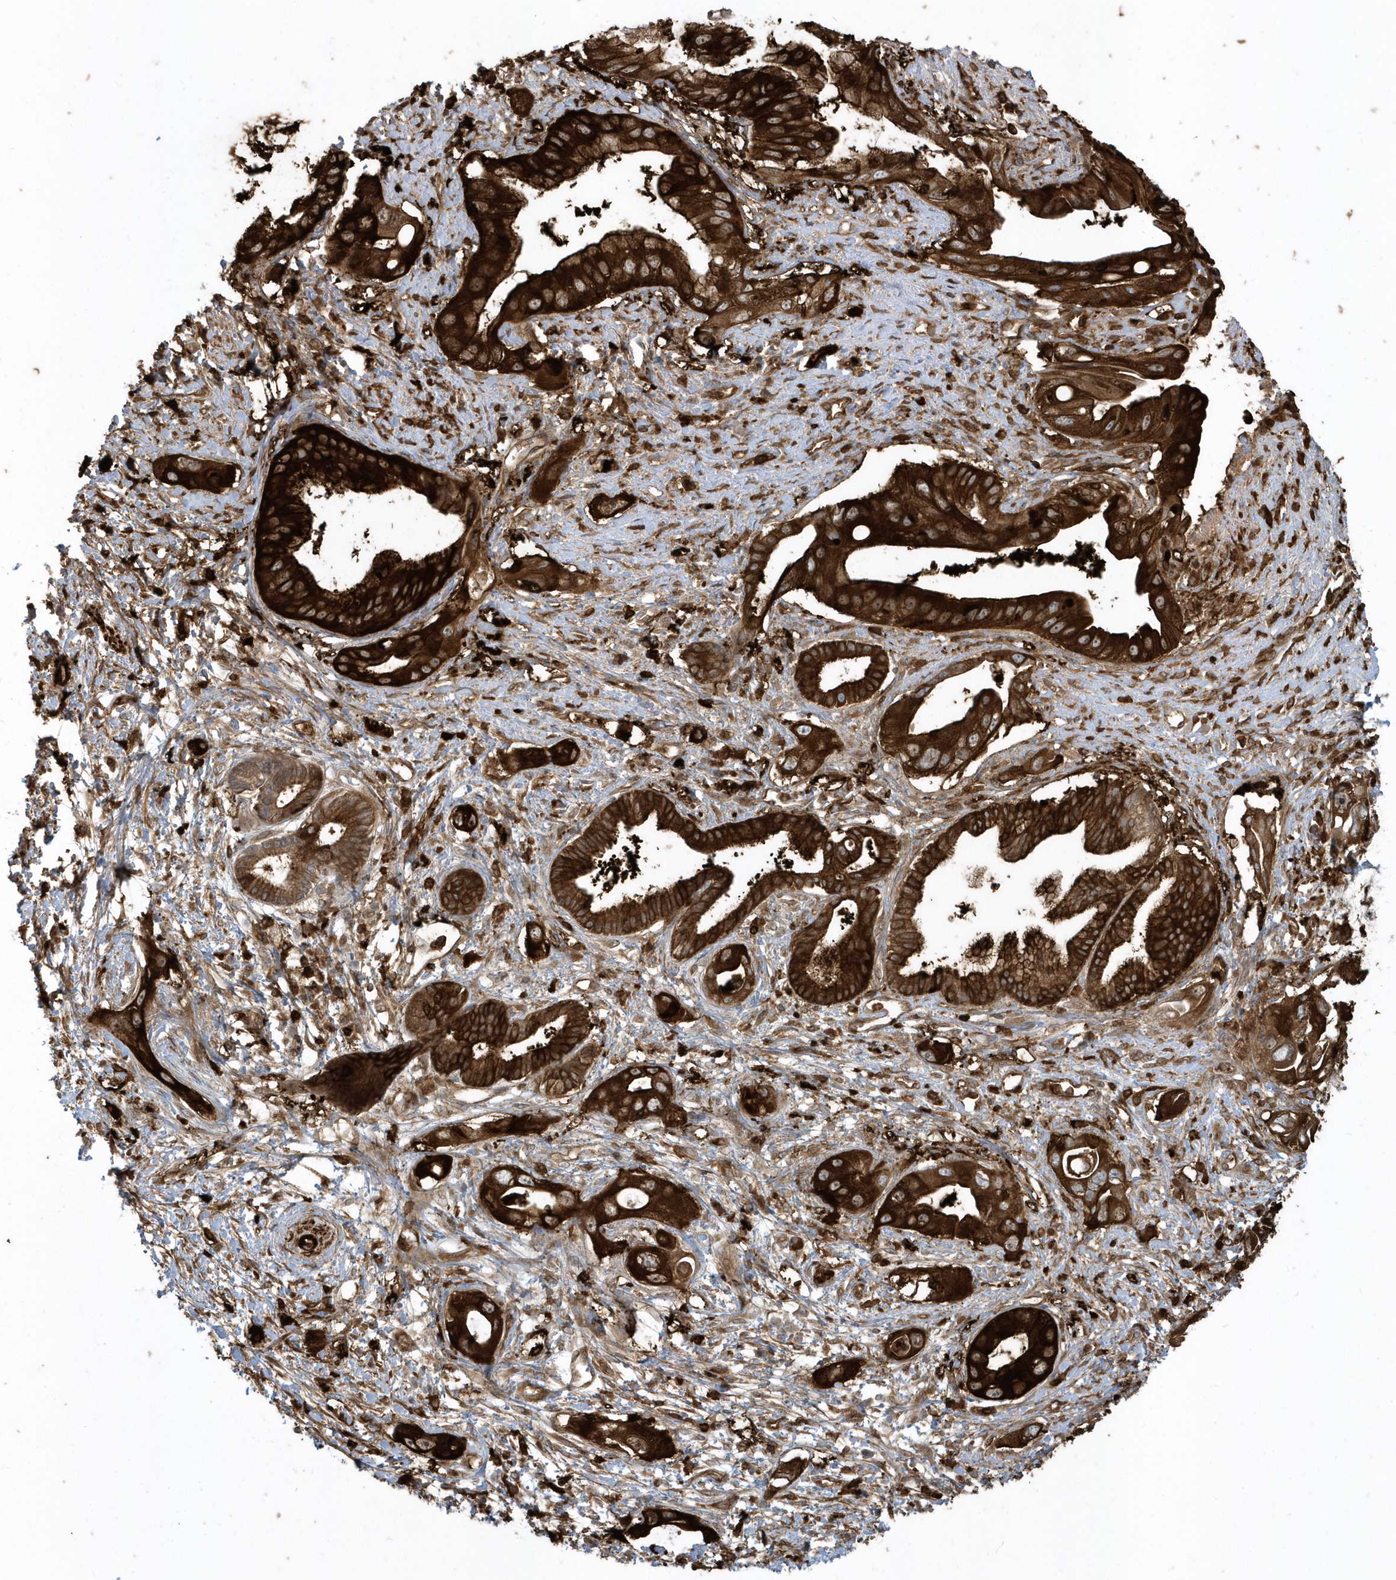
{"staining": {"intensity": "strong", "quantity": ">75%", "location": "cytoplasmic/membranous"}, "tissue": "pancreatic cancer", "cell_type": "Tumor cells", "image_type": "cancer", "snomed": [{"axis": "morphology", "description": "Inflammation, NOS"}, {"axis": "morphology", "description": "Adenocarcinoma, NOS"}, {"axis": "topography", "description": "Pancreas"}], "caption": "Immunohistochemical staining of adenocarcinoma (pancreatic) exhibits high levels of strong cytoplasmic/membranous expression in about >75% of tumor cells.", "gene": "CLCN6", "patient": {"sex": "female", "age": 56}}